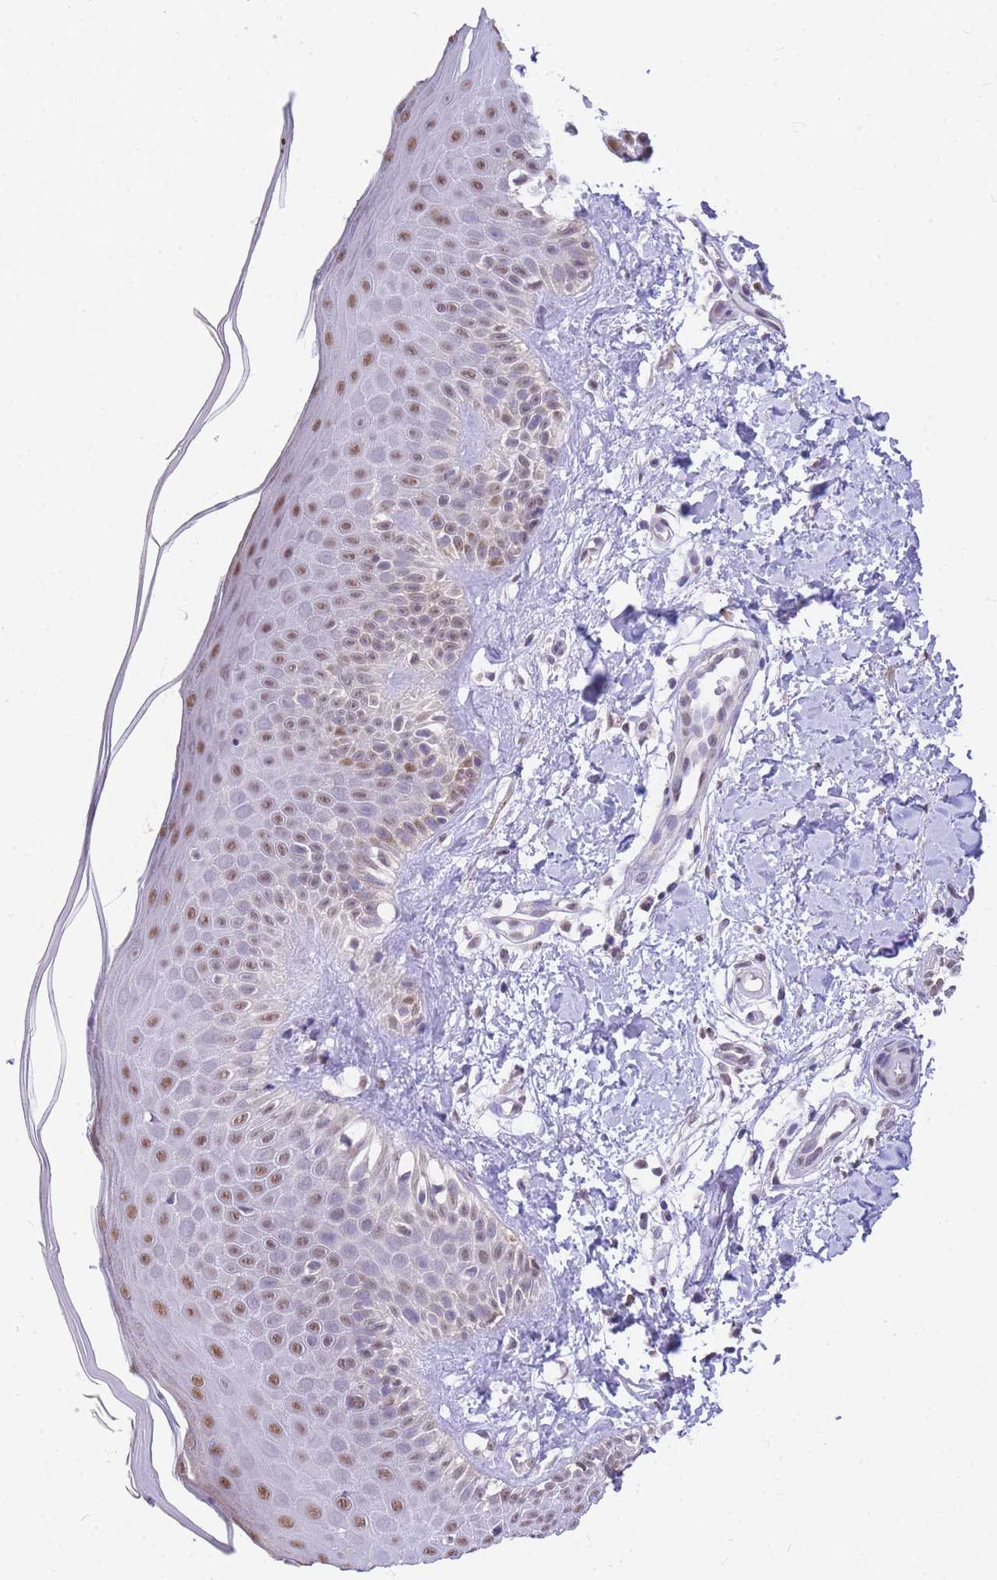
{"staining": {"intensity": "negative", "quantity": "none", "location": "none"}, "tissue": "skin", "cell_type": "Fibroblasts", "image_type": "normal", "snomed": [{"axis": "morphology", "description": "Normal tissue, NOS"}, {"axis": "topography", "description": "Skin"}], "caption": "An IHC photomicrograph of unremarkable skin is shown. There is no staining in fibroblasts of skin. The staining is performed using DAB (3,3'-diaminobenzidine) brown chromogen with nuclei counter-stained in using hematoxylin.", "gene": "S100PBP", "patient": {"sex": "male", "age": 52}}